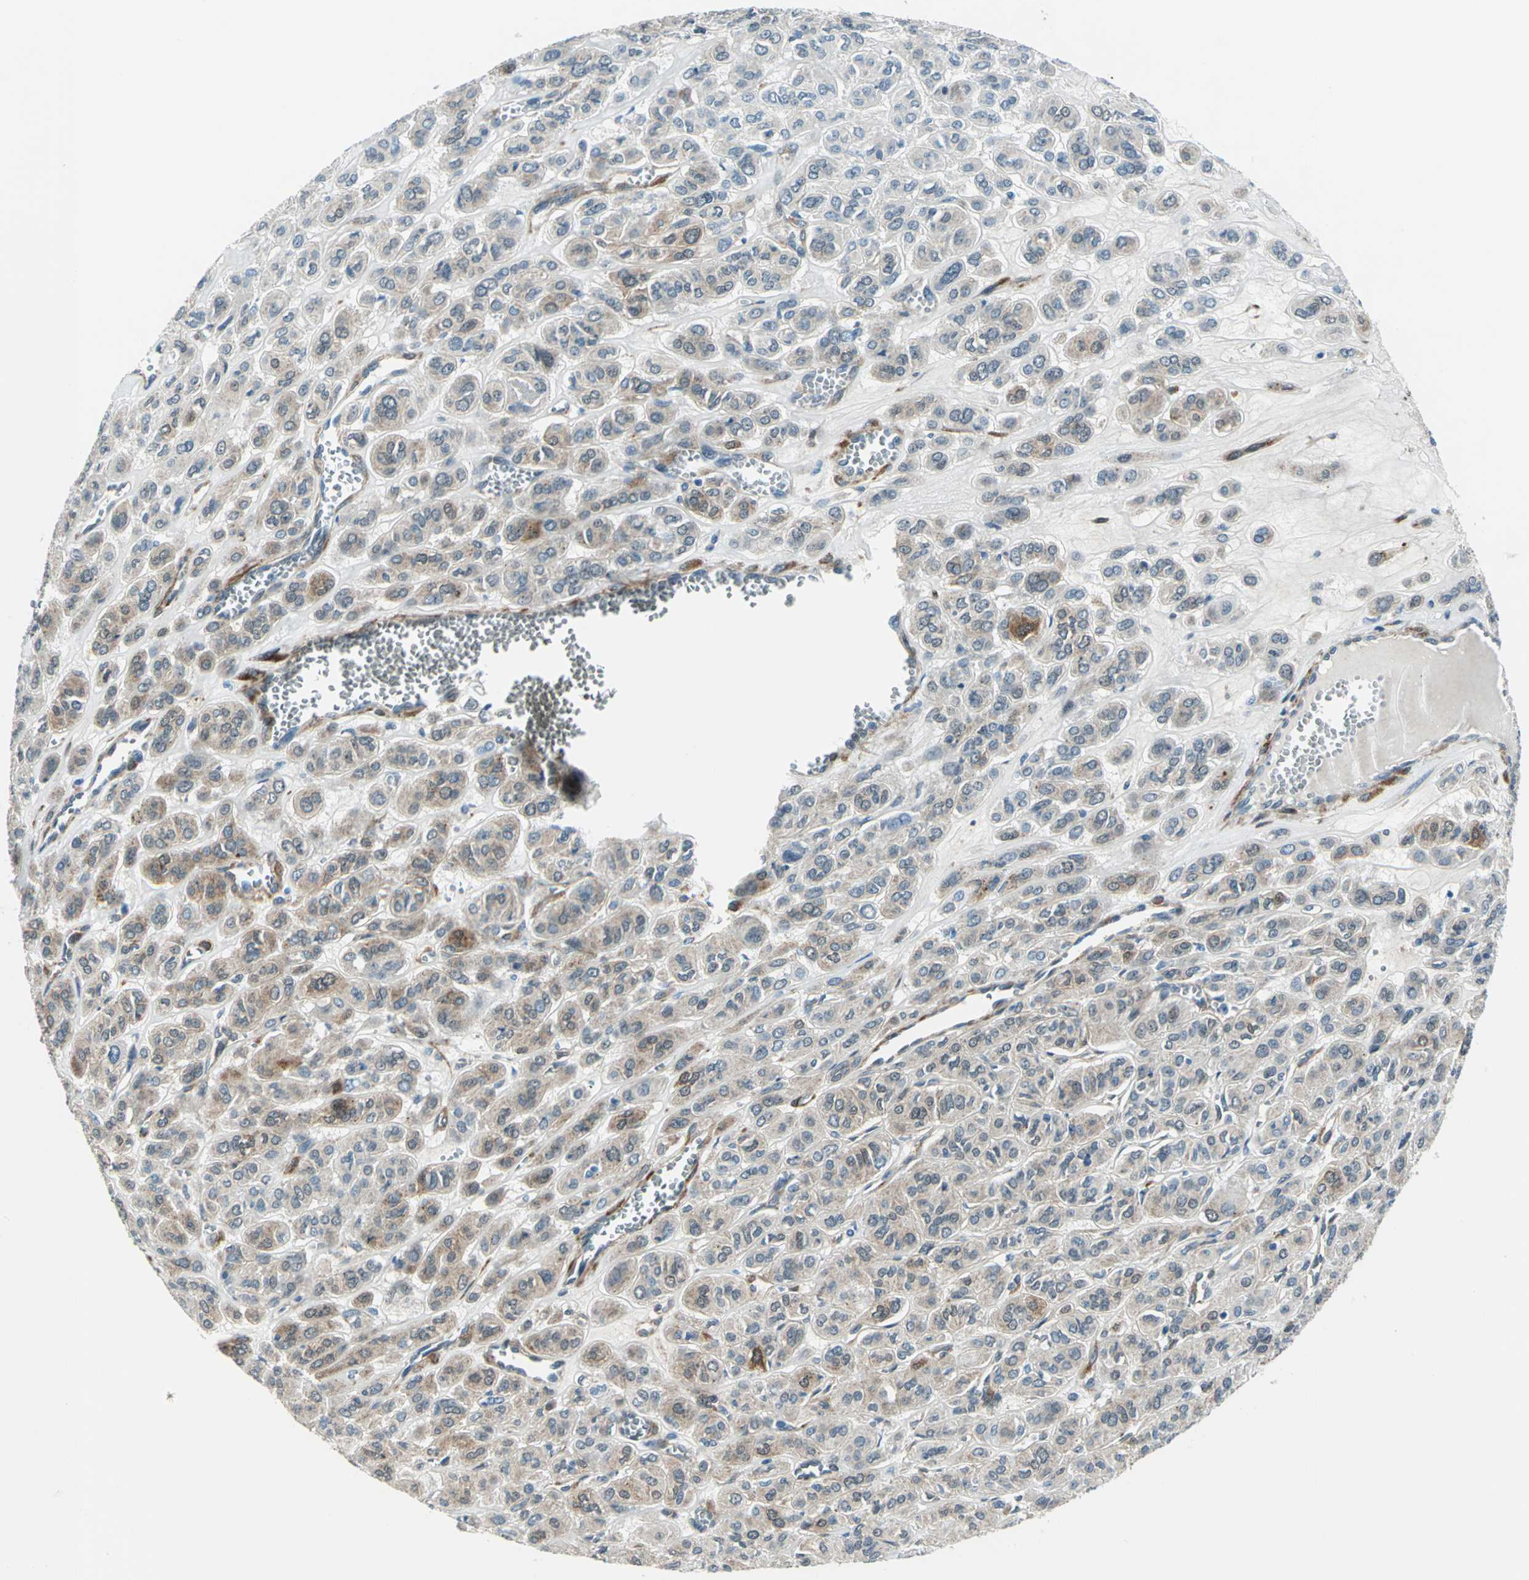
{"staining": {"intensity": "moderate", "quantity": "25%-75%", "location": "cytoplasmic/membranous"}, "tissue": "thyroid cancer", "cell_type": "Tumor cells", "image_type": "cancer", "snomed": [{"axis": "morphology", "description": "Follicular adenoma carcinoma, NOS"}, {"axis": "topography", "description": "Thyroid gland"}], "caption": "Immunohistochemical staining of thyroid follicular adenoma carcinoma shows moderate cytoplasmic/membranous protein staining in approximately 25%-75% of tumor cells. The protein of interest is shown in brown color, while the nuclei are stained blue.", "gene": "HSPB1", "patient": {"sex": "female", "age": 71}}